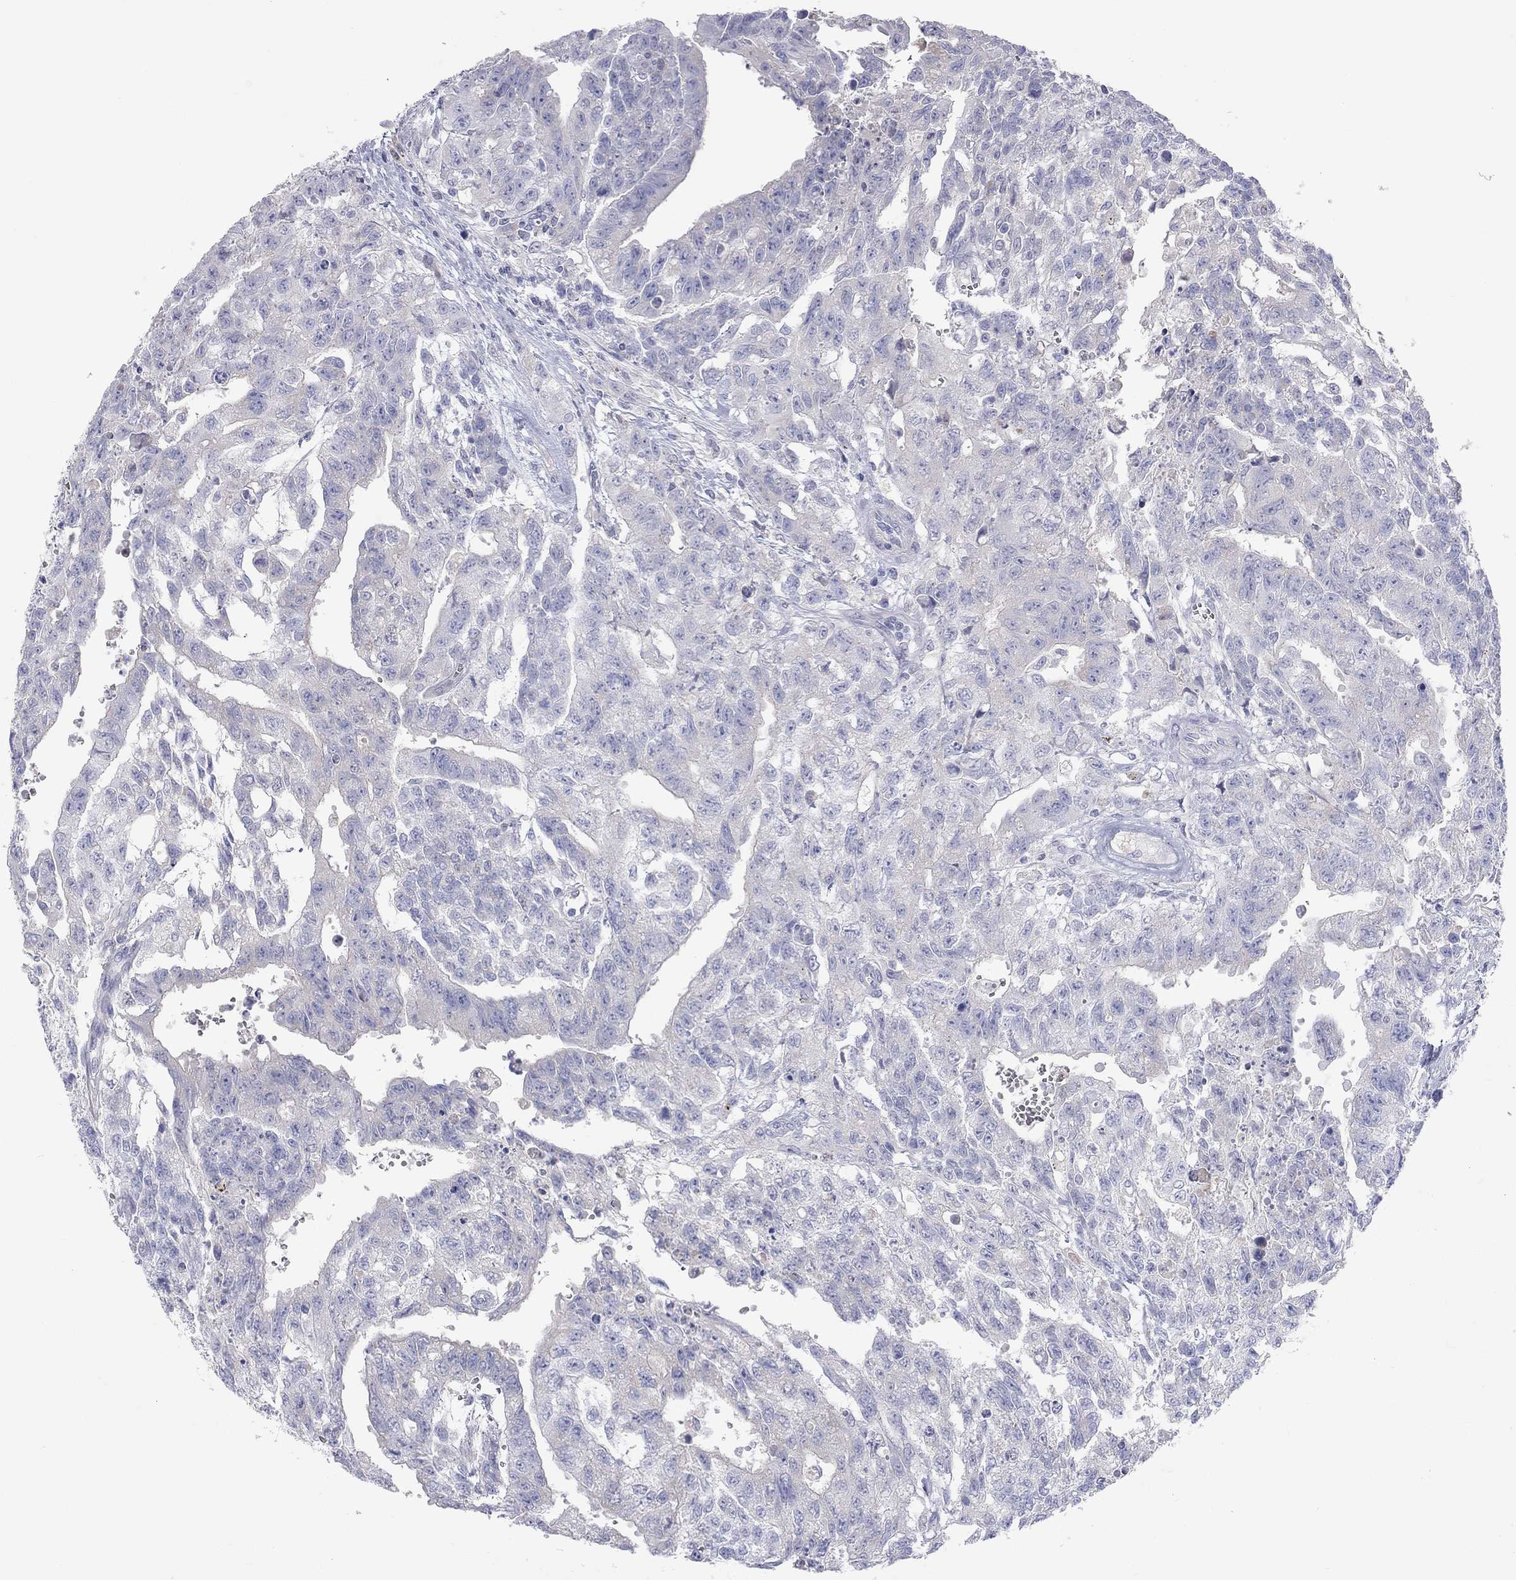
{"staining": {"intensity": "negative", "quantity": "none", "location": "none"}, "tissue": "testis cancer", "cell_type": "Tumor cells", "image_type": "cancer", "snomed": [{"axis": "morphology", "description": "Carcinoma, Embryonal, NOS"}, {"axis": "topography", "description": "Testis"}], "caption": "An immunohistochemistry histopathology image of testis cancer (embryonal carcinoma) is shown. There is no staining in tumor cells of testis cancer (embryonal carcinoma). (Immunohistochemistry, brightfield microscopy, high magnification).", "gene": "ST7L", "patient": {"sex": "male", "age": 24}}